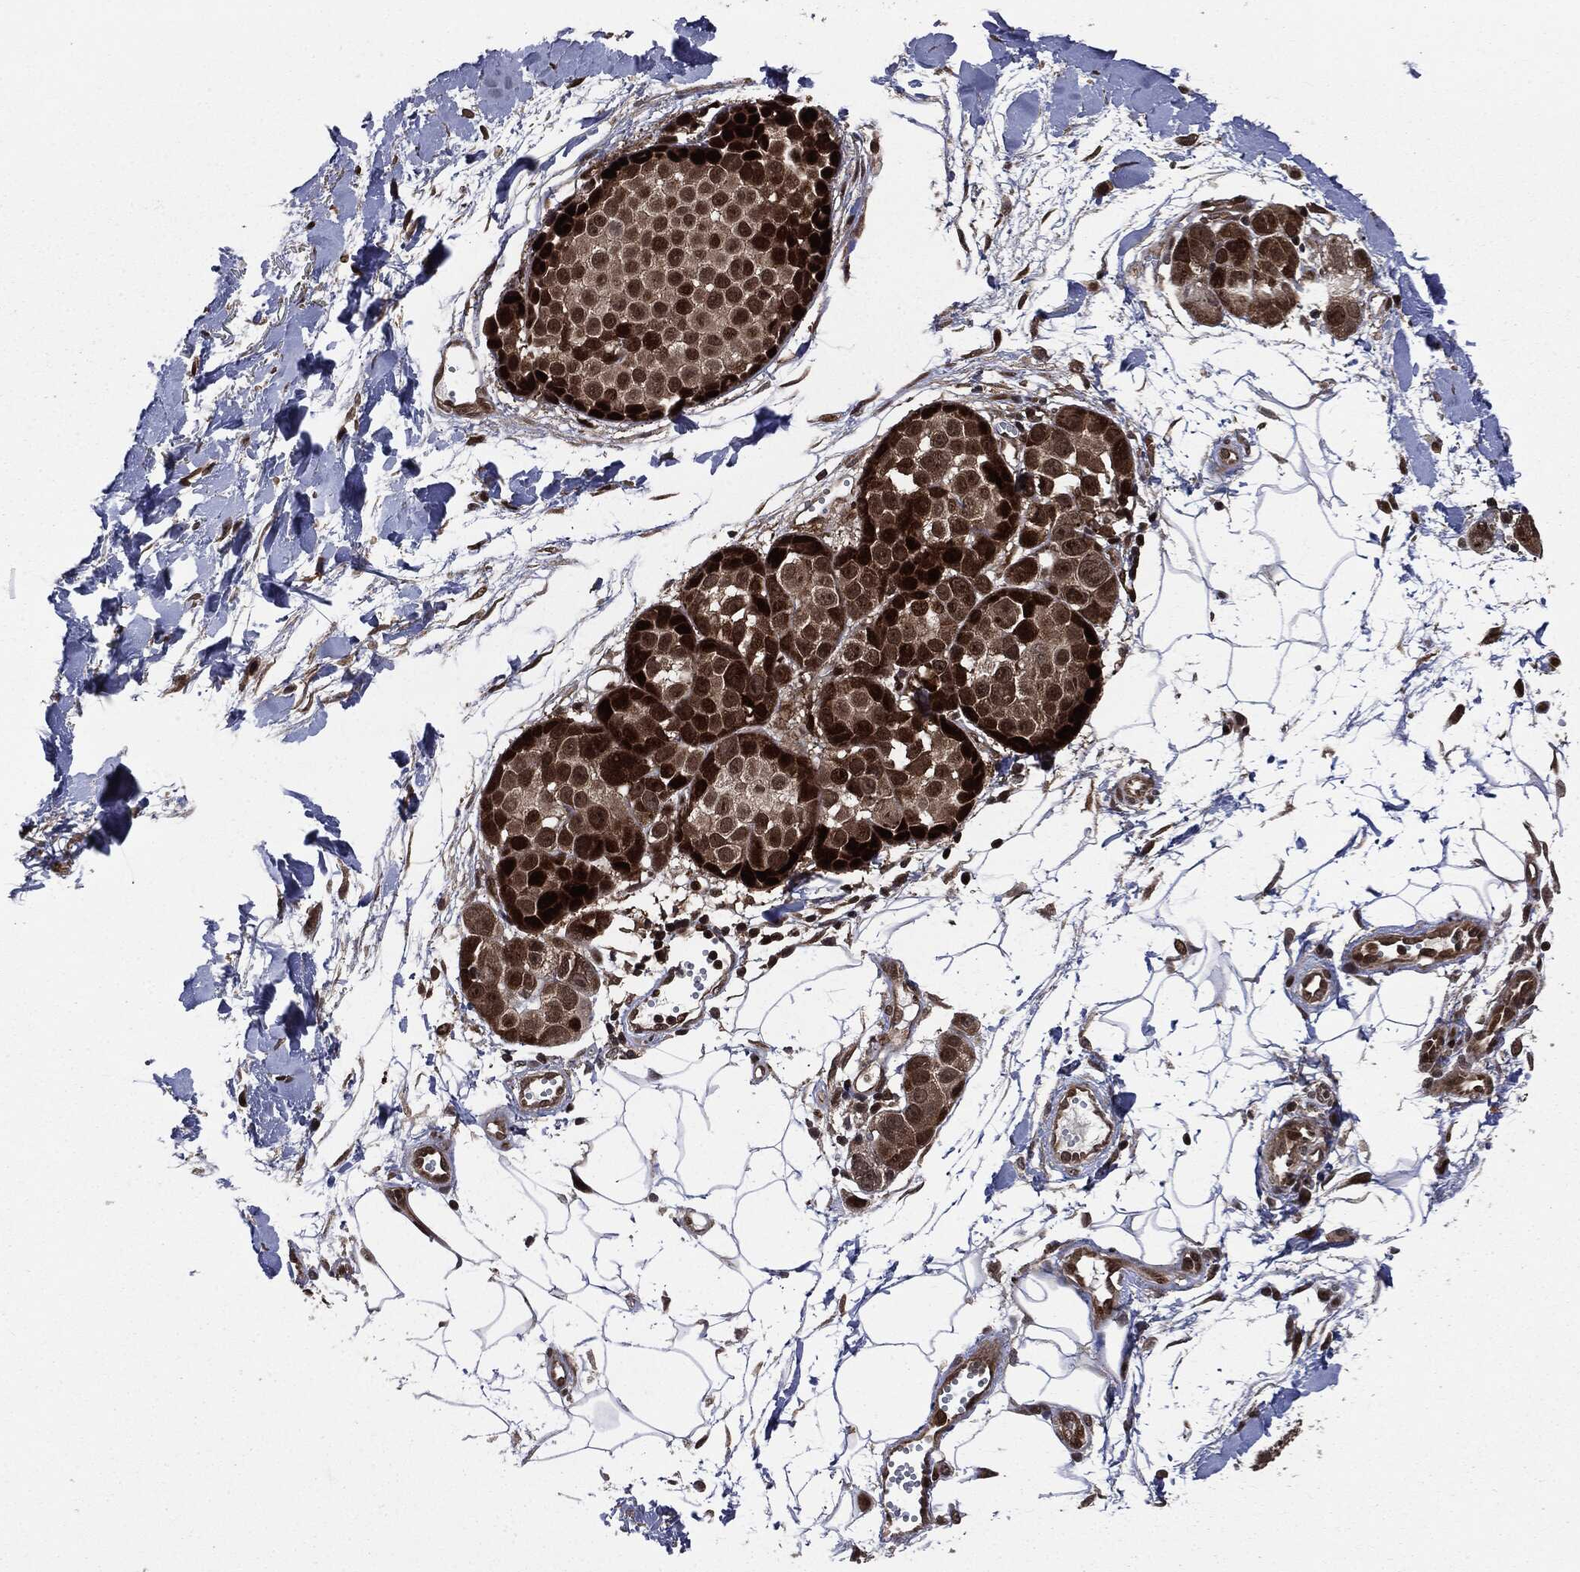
{"staining": {"intensity": "strong", "quantity": ">75%", "location": "nuclear"}, "tissue": "melanoma", "cell_type": "Tumor cells", "image_type": "cancer", "snomed": [{"axis": "morphology", "description": "Malignant melanoma, NOS"}, {"axis": "topography", "description": "Skin"}], "caption": "An immunohistochemistry (IHC) micrograph of neoplastic tissue is shown. Protein staining in brown shows strong nuclear positivity in melanoma within tumor cells. (DAB IHC, brown staining for protein, blue staining for nuclei).", "gene": "SMAD4", "patient": {"sex": "female", "age": 86}}